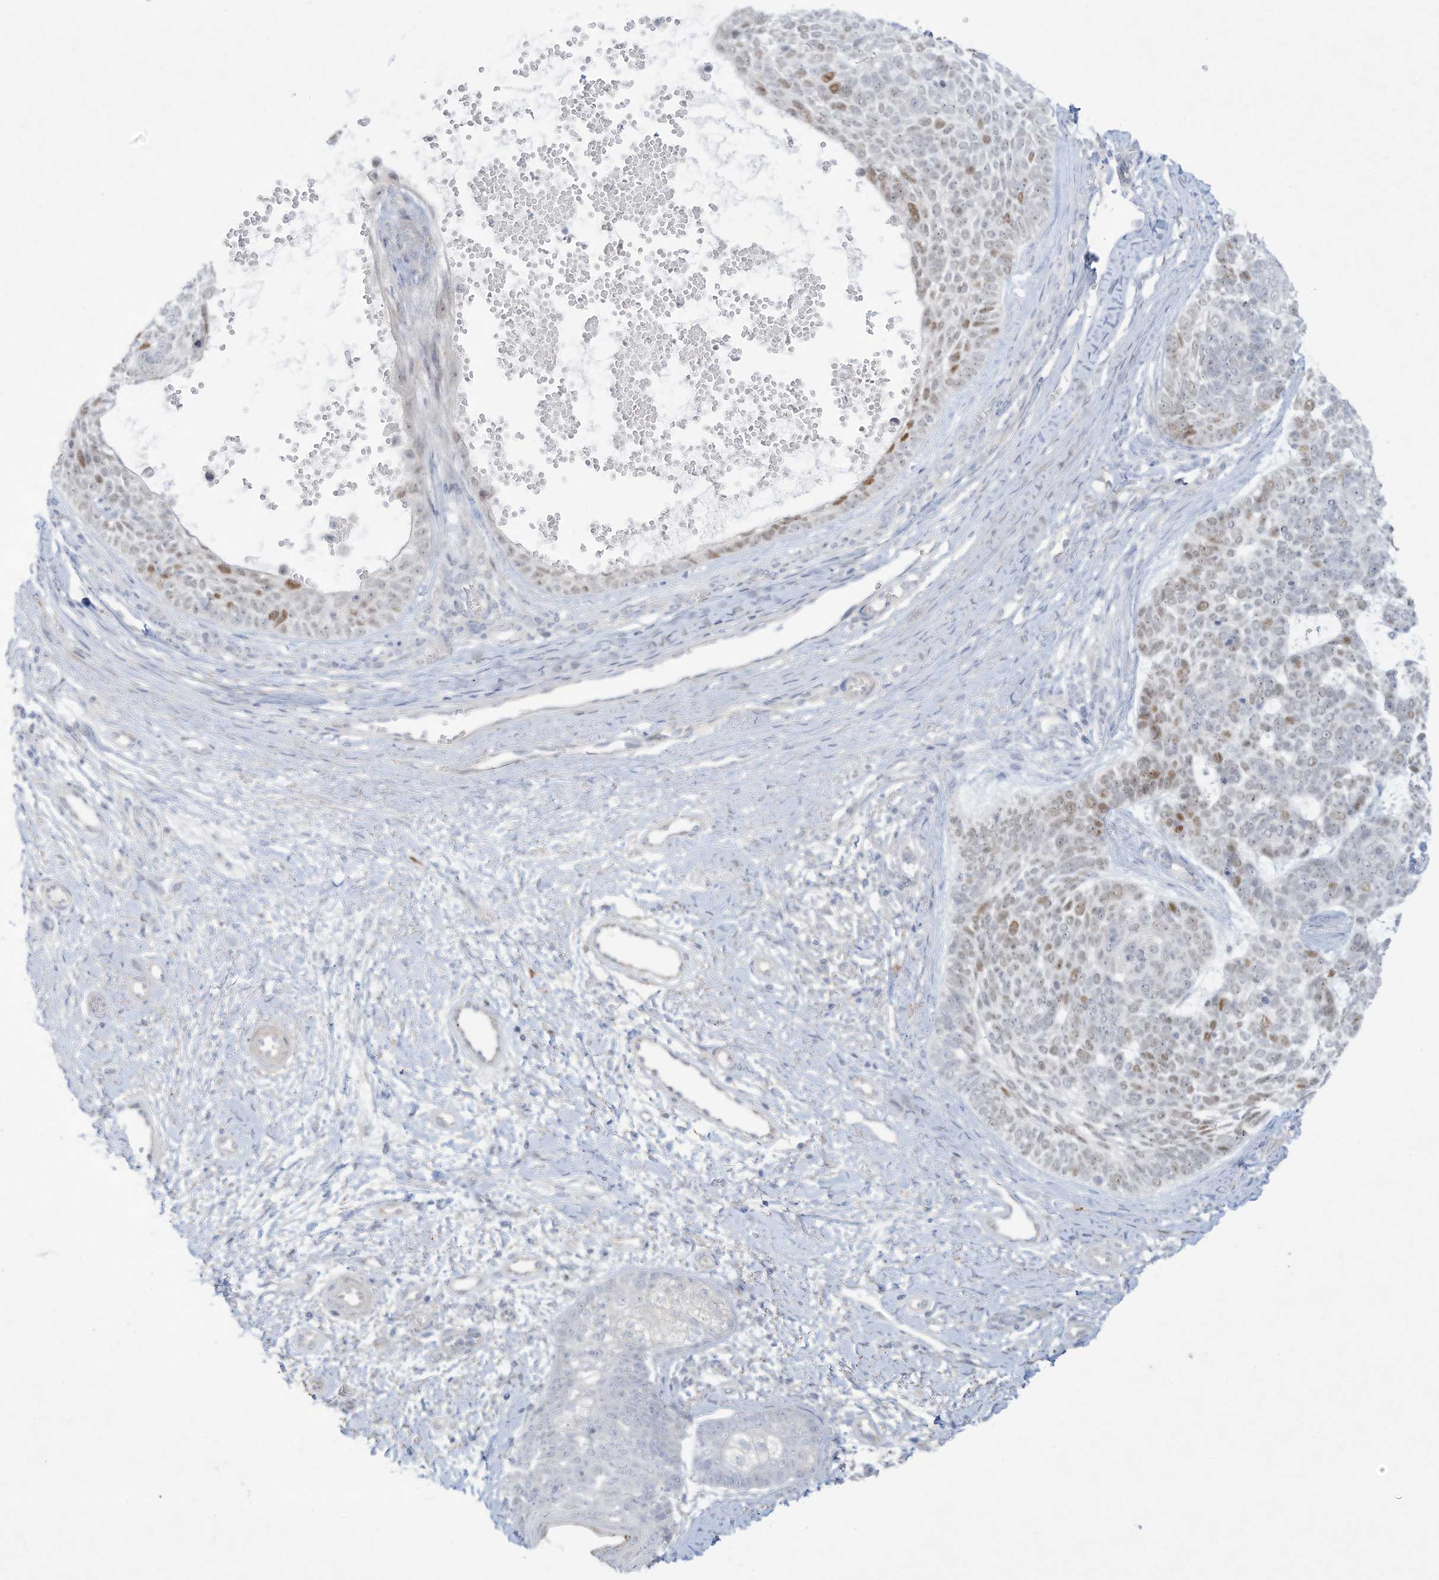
{"staining": {"intensity": "moderate", "quantity": "<25%", "location": "nuclear"}, "tissue": "skin cancer", "cell_type": "Tumor cells", "image_type": "cancer", "snomed": [{"axis": "morphology", "description": "Basal cell carcinoma"}, {"axis": "topography", "description": "Skin"}], "caption": "A photomicrograph of skin cancer (basal cell carcinoma) stained for a protein reveals moderate nuclear brown staining in tumor cells.", "gene": "PAX6", "patient": {"sex": "female", "age": 81}}